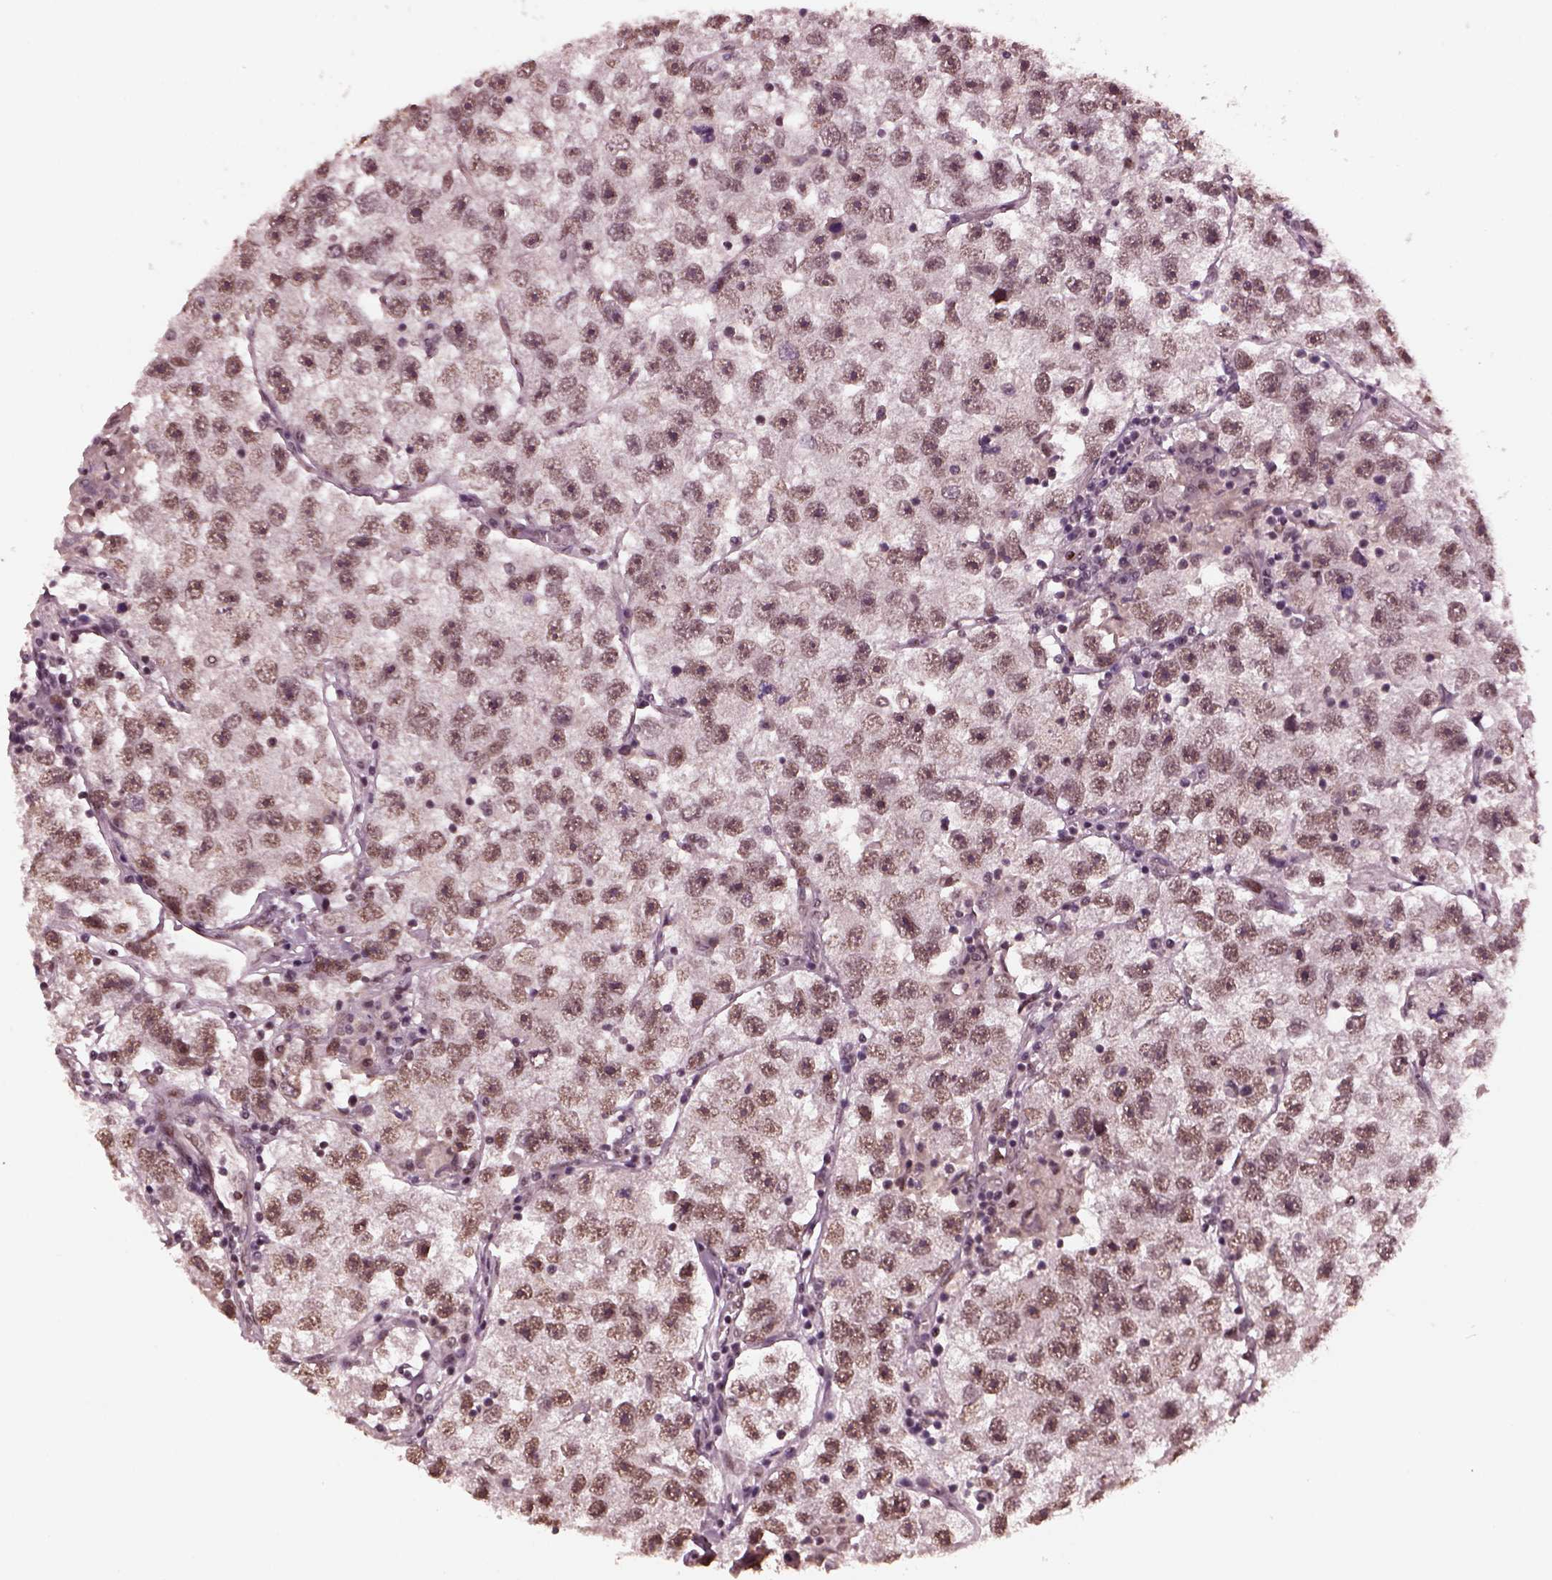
{"staining": {"intensity": "moderate", "quantity": "25%-75%", "location": "nuclear"}, "tissue": "testis cancer", "cell_type": "Tumor cells", "image_type": "cancer", "snomed": [{"axis": "morphology", "description": "Seminoma, NOS"}, {"axis": "topography", "description": "Testis"}], "caption": "Protein staining of testis cancer tissue displays moderate nuclear positivity in about 25%-75% of tumor cells. (Stains: DAB in brown, nuclei in blue, Microscopy: brightfield microscopy at high magnification).", "gene": "NAP1L5", "patient": {"sex": "male", "age": 26}}